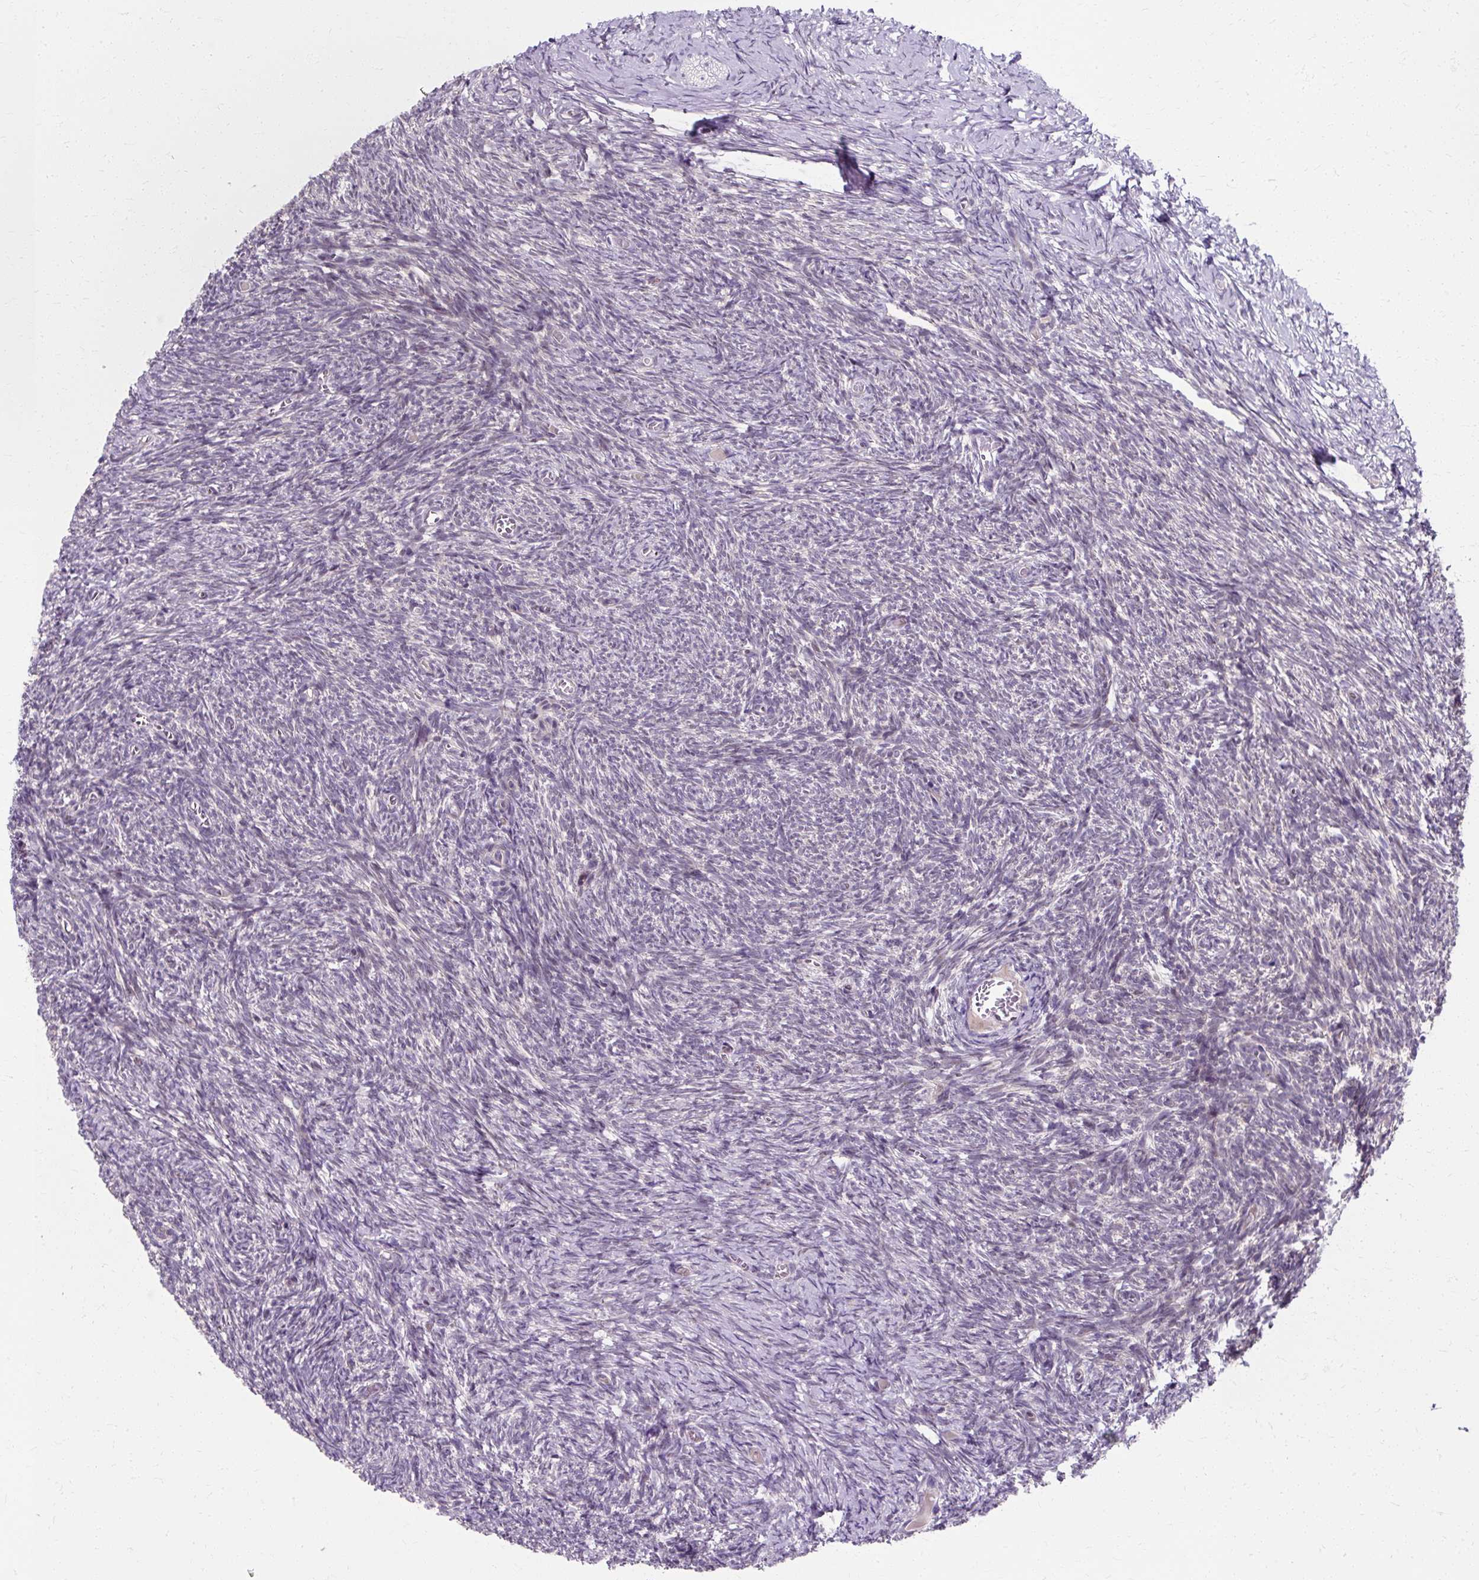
{"staining": {"intensity": "weak", "quantity": "<25%", "location": "nuclear"}, "tissue": "ovary", "cell_type": "Ovarian stroma cells", "image_type": "normal", "snomed": [{"axis": "morphology", "description": "Normal tissue, NOS"}, {"axis": "topography", "description": "Ovary"}], "caption": "Immunohistochemistry of unremarkable human ovary reveals no expression in ovarian stroma cells. Brightfield microscopy of immunohistochemistry stained with DAB (3,3'-diaminobenzidine) (brown) and hematoxylin (blue), captured at high magnification.", "gene": "ZNF555", "patient": {"sex": "female", "age": 39}}